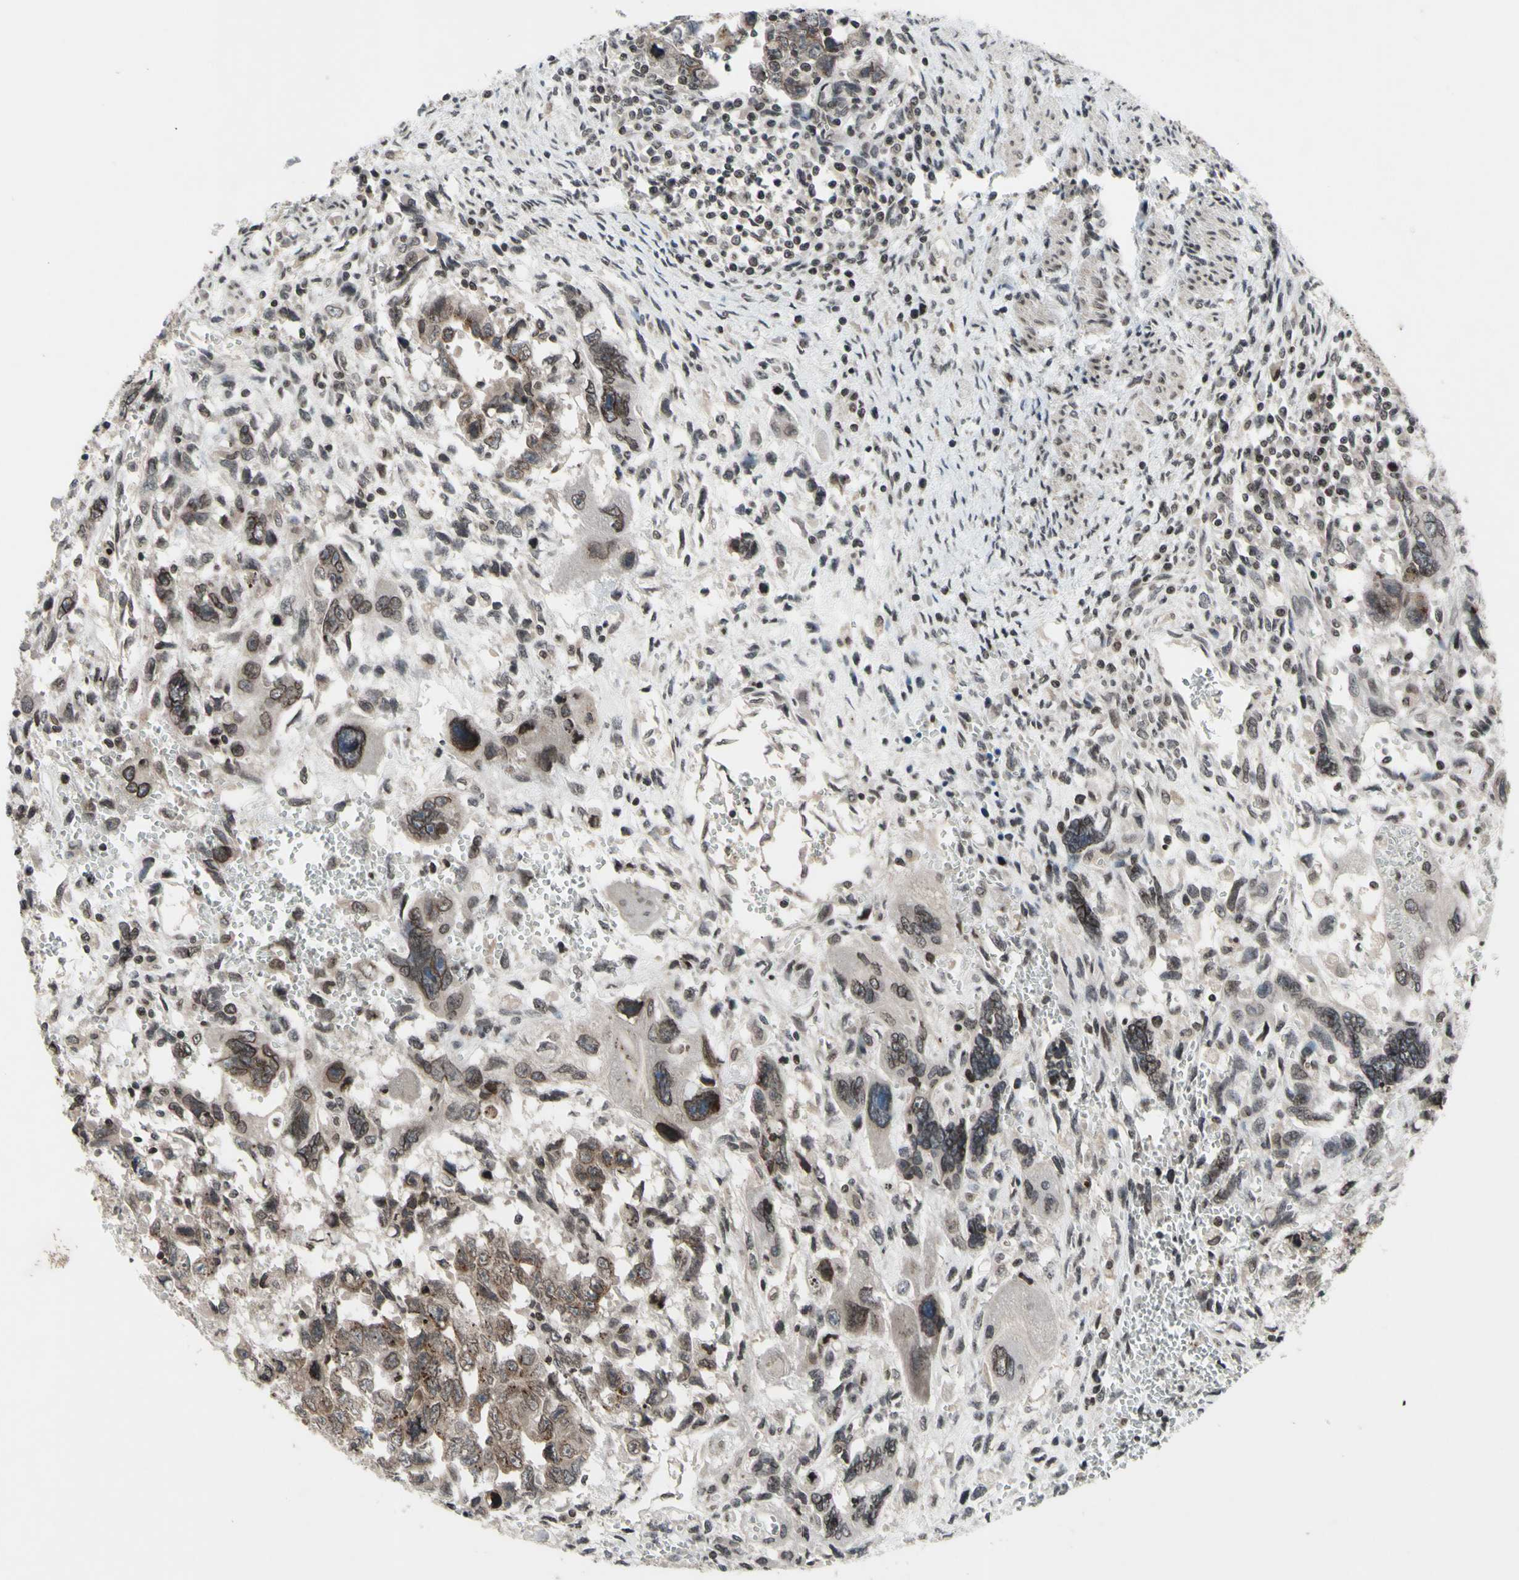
{"staining": {"intensity": "weak", "quantity": "25%-75%", "location": "nuclear"}, "tissue": "testis cancer", "cell_type": "Tumor cells", "image_type": "cancer", "snomed": [{"axis": "morphology", "description": "Carcinoma, Embryonal, NOS"}, {"axis": "topography", "description": "Testis"}], "caption": "A low amount of weak nuclear positivity is present in about 25%-75% of tumor cells in testis embryonal carcinoma tissue.", "gene": "XPO1", "patient": {"sex": "male", "age": 28}}